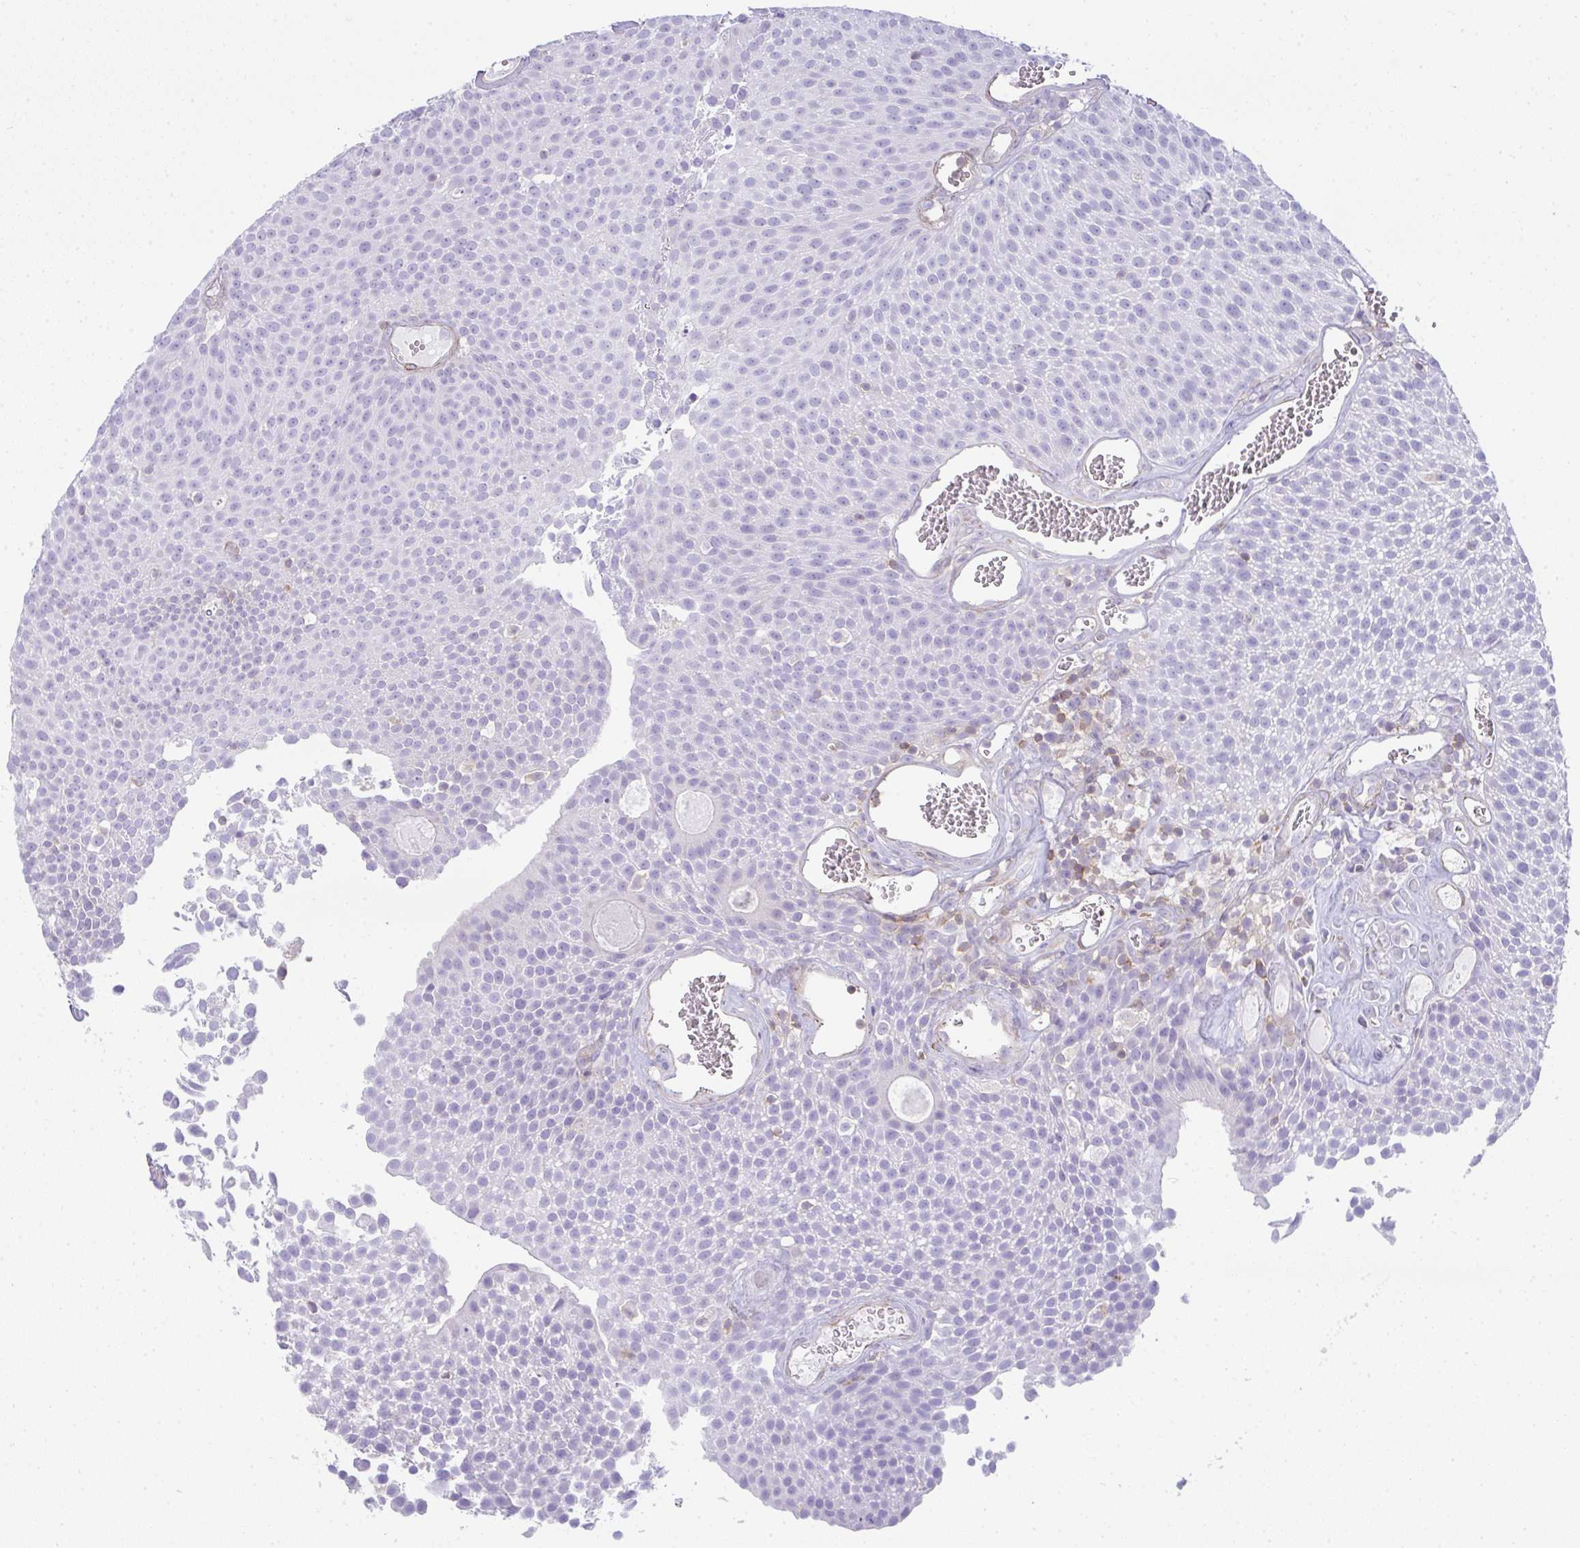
{"staining": {"intensity": "negative", "quantity": "none", "location": "none"}, "tissue": "urothelial cancer", "cell_type": "Tumor cells", "image_type": "cancer", "snomed": [{"axis": "morphology", "description": "Urothelial carcinoma, Low grade"}, {"axis": "topography", "description": "Urinary bladder"}], "caption": "The photomicrograph shows no significant expression in tumor cells of urothelial cancer.", "gene": "CDRT15", "patient": {"sex": "female", "age": 79}}